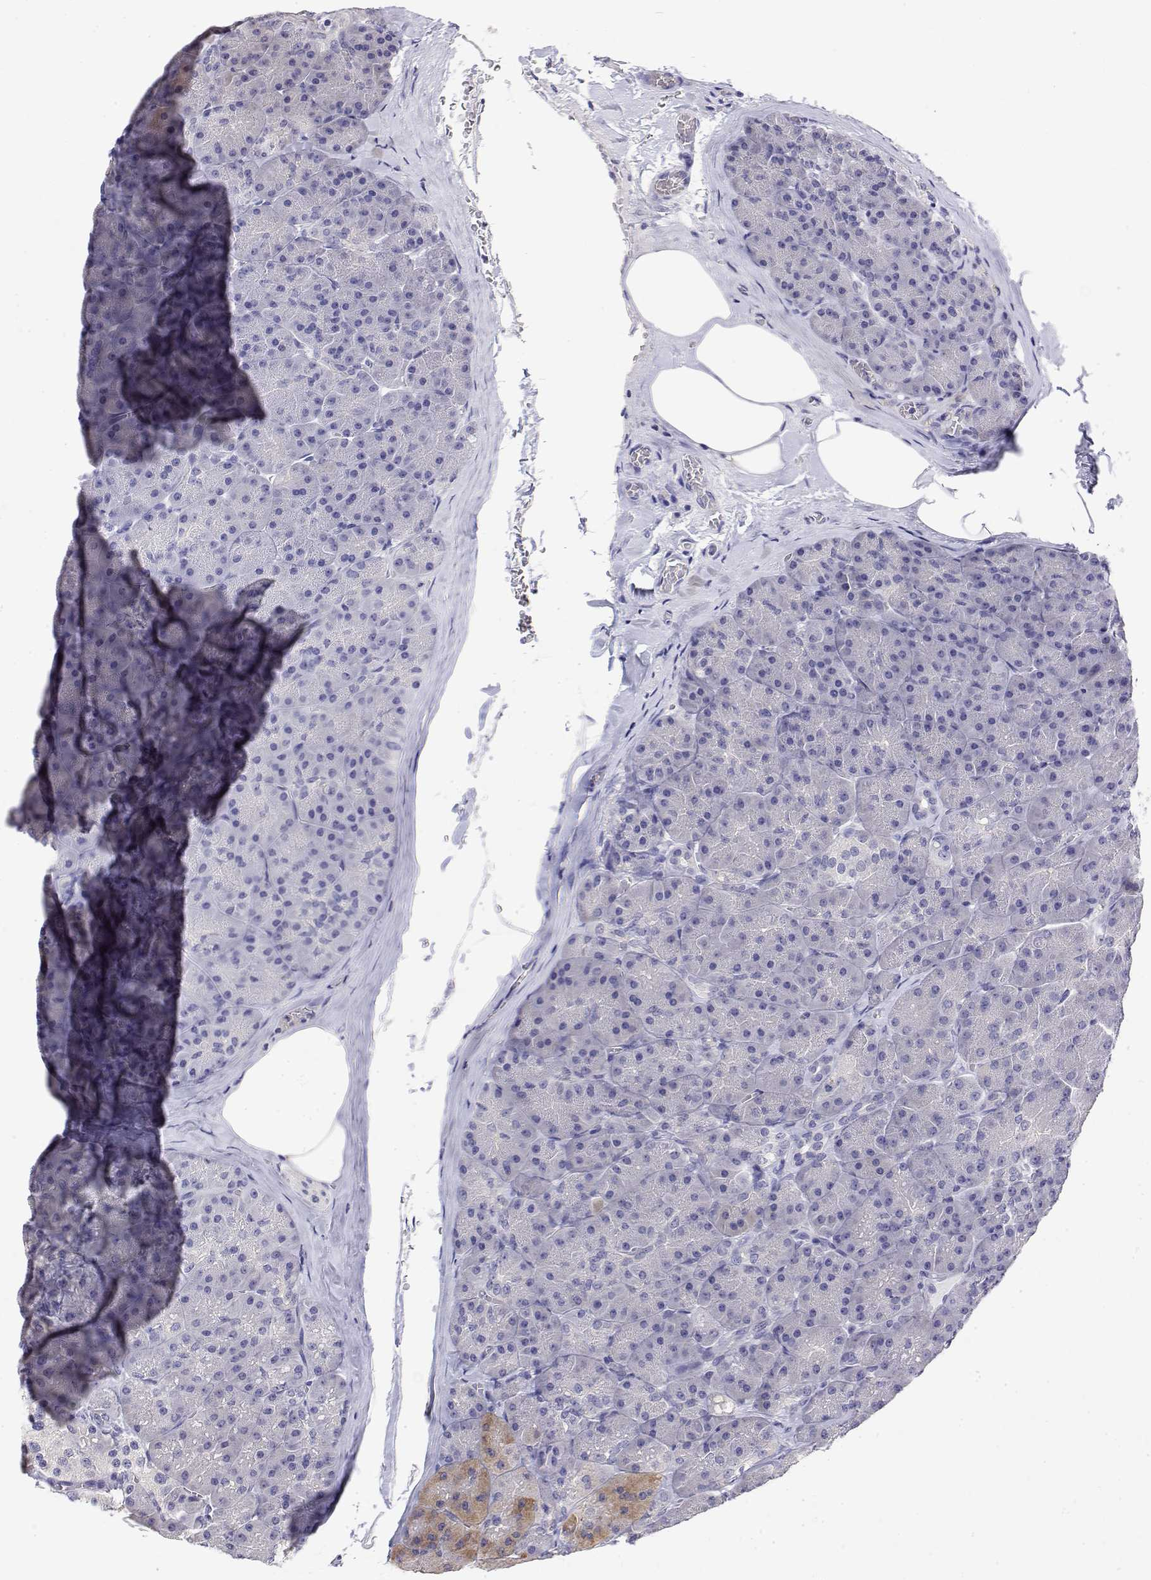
{"staining": {"intensity": "negative", "quantity": "none", "location": "none"}, "tissue": "pancreas", "cell_type": "Exocrine glandular cells", "image_type": "normal", "snomed": [{"axis": "morphology", "description": "Normal tissue, NOS"}, {"axis": "topography", "description": "Pancreas"}], "caption": "Immunohistochemistry (IHC) micrograph of benign pancreas stained for a protein (brown), which exhibits no staining in exocrine glandular cells. Brightfield microscopy of immunohistochemistry (IHC) stained with DAB (3,3'-diaminobenzidine) (brown) and hematoxylin (blue), captured at high magnification.", "gene": "LY6D", "patient": {"sex": "male", "age": 57}}